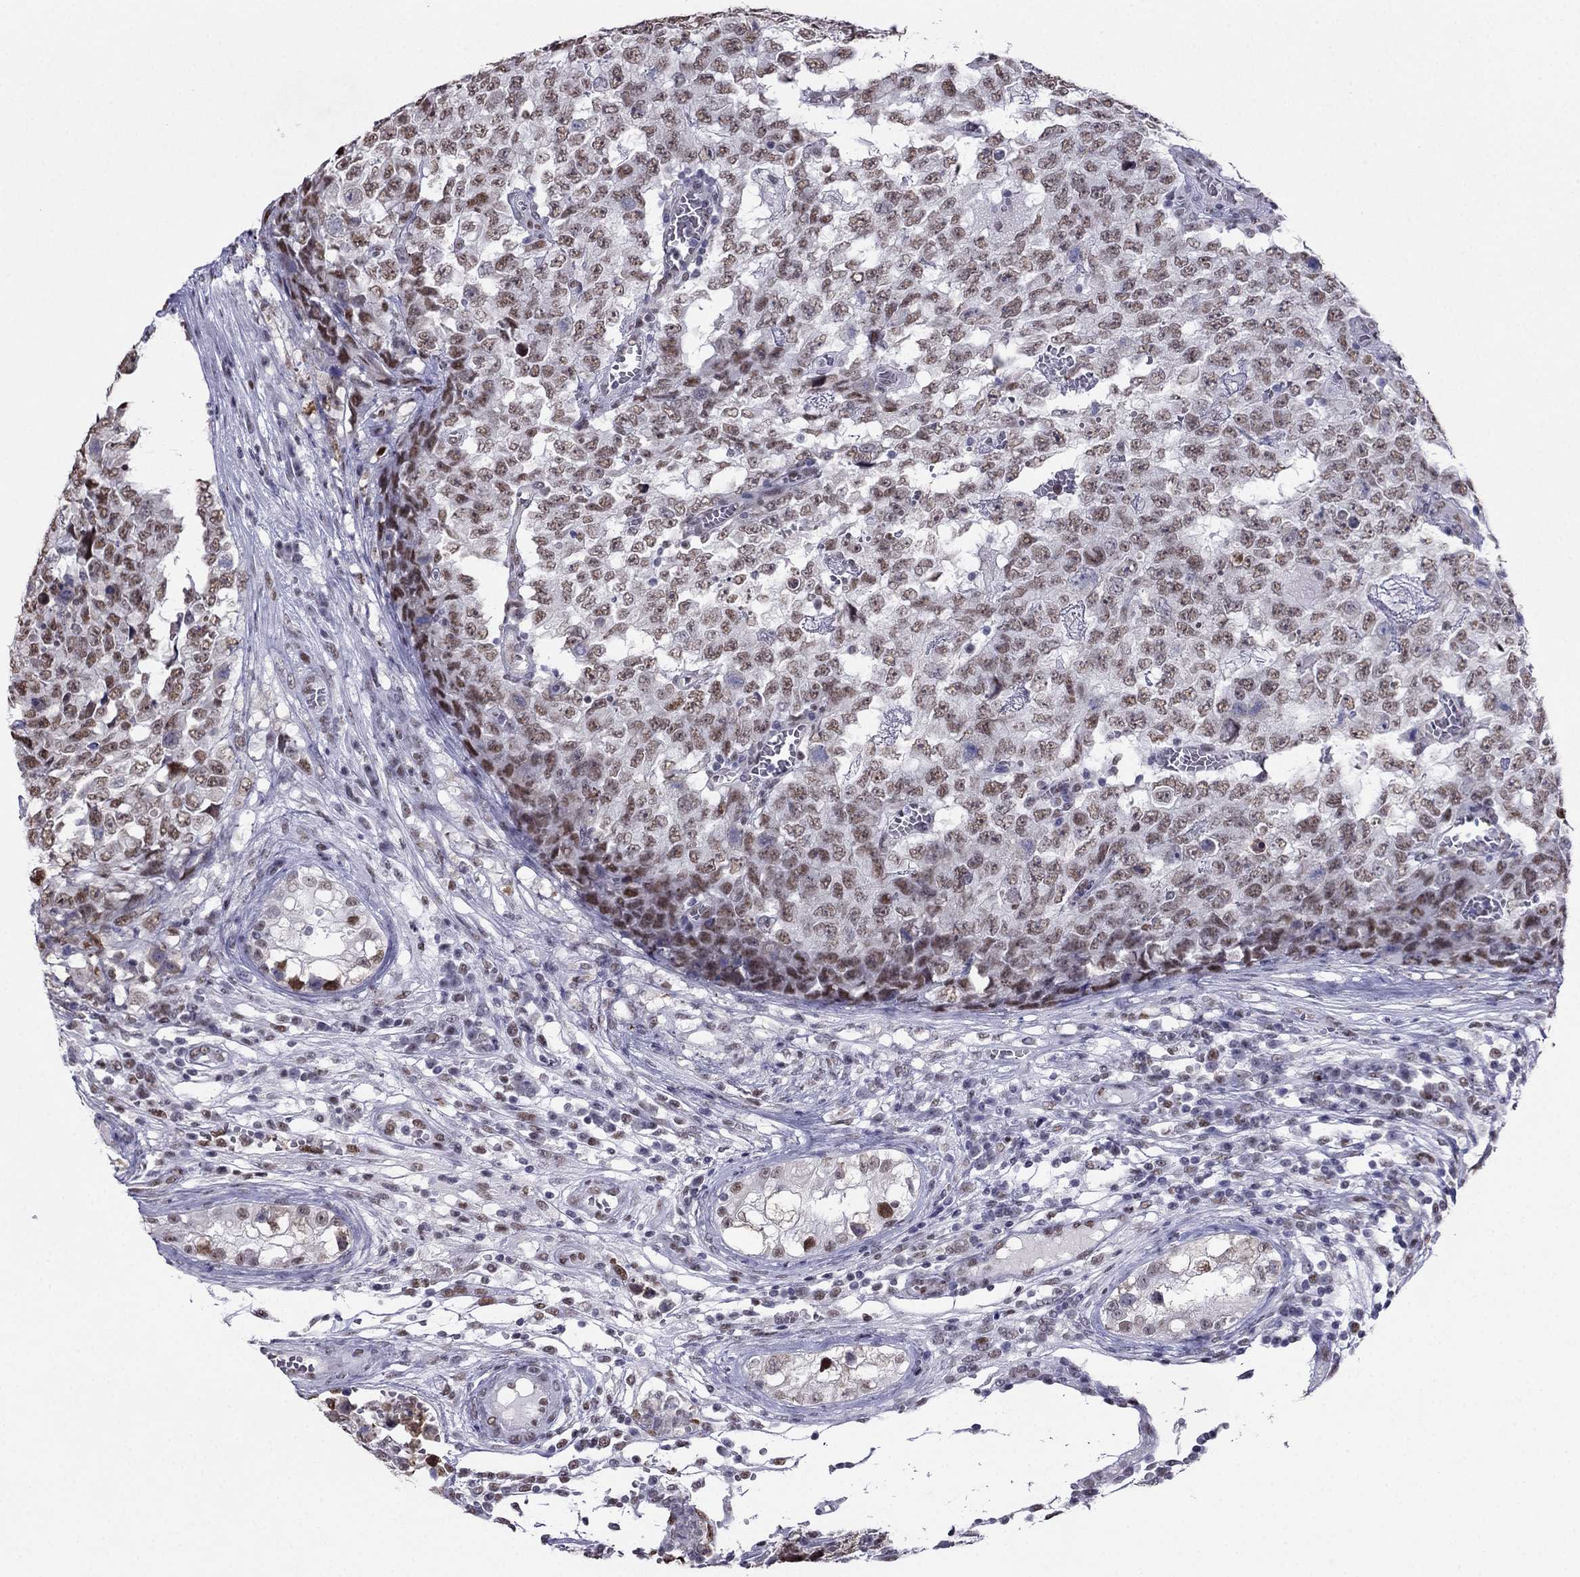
{"staining": {"intensity": "weak", "quantity": ">75%", "location": "nuclear"}, "tissue": "testis cancer", "cell_type": "Tumor cells", "image_type": "cancer", "snomed": [{"axis": "morphology", "description": "Carcinoma, Embryonal, NOS"}, {"axis": "topography", "description": "Testis"}], "caption": "Embryonal carcinoma (testis) stained with DAB immunohistochemistry (IHC) shows low levels of weak nuclear positivity in approximately >75% of tumor cells.", "gene": "PPM1G", "patient": {"sex": "male", "age": 23}}